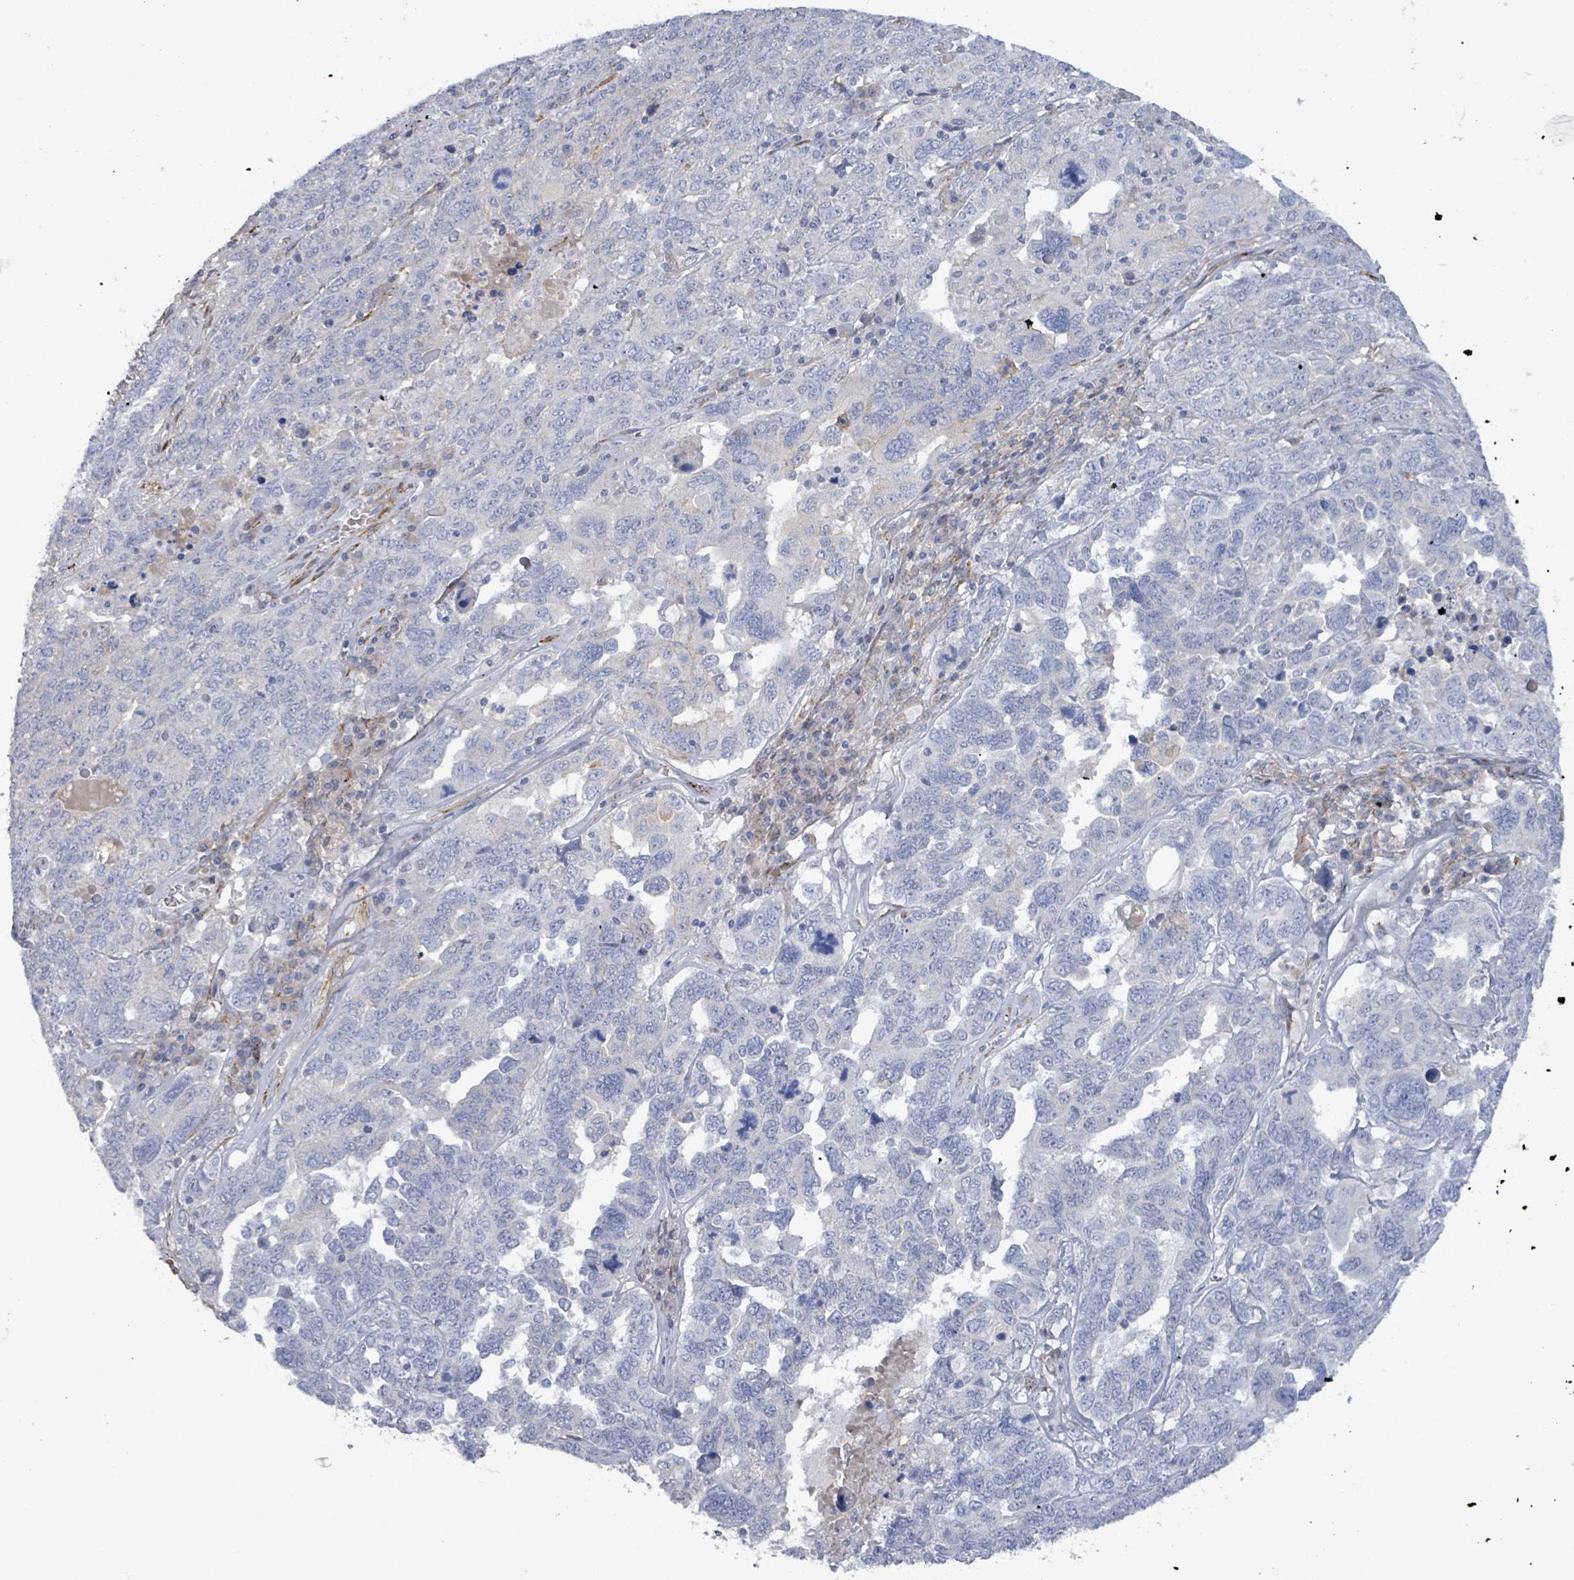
{"staining": {"intensity": "negative", "quantity": "none", "location": "none"}, "tissue": "ovarian cancer", "cell_type": "Tumor cells", "image_type": "cancer", "snomed": [{"axis": "morphology", "description": "Carcinoma, endometroid"}, {"axis": "topography", "description": "Ovary"}], "caption": "DAB (3,3'-diaminobenzidine) immunohistochemical staining of ovarian cancer (endometroid carcinoma) displays no significant positivity in tumor cells.", "gene": "DMRTC1B", "patient": {"sex": "female", "age": 62}}